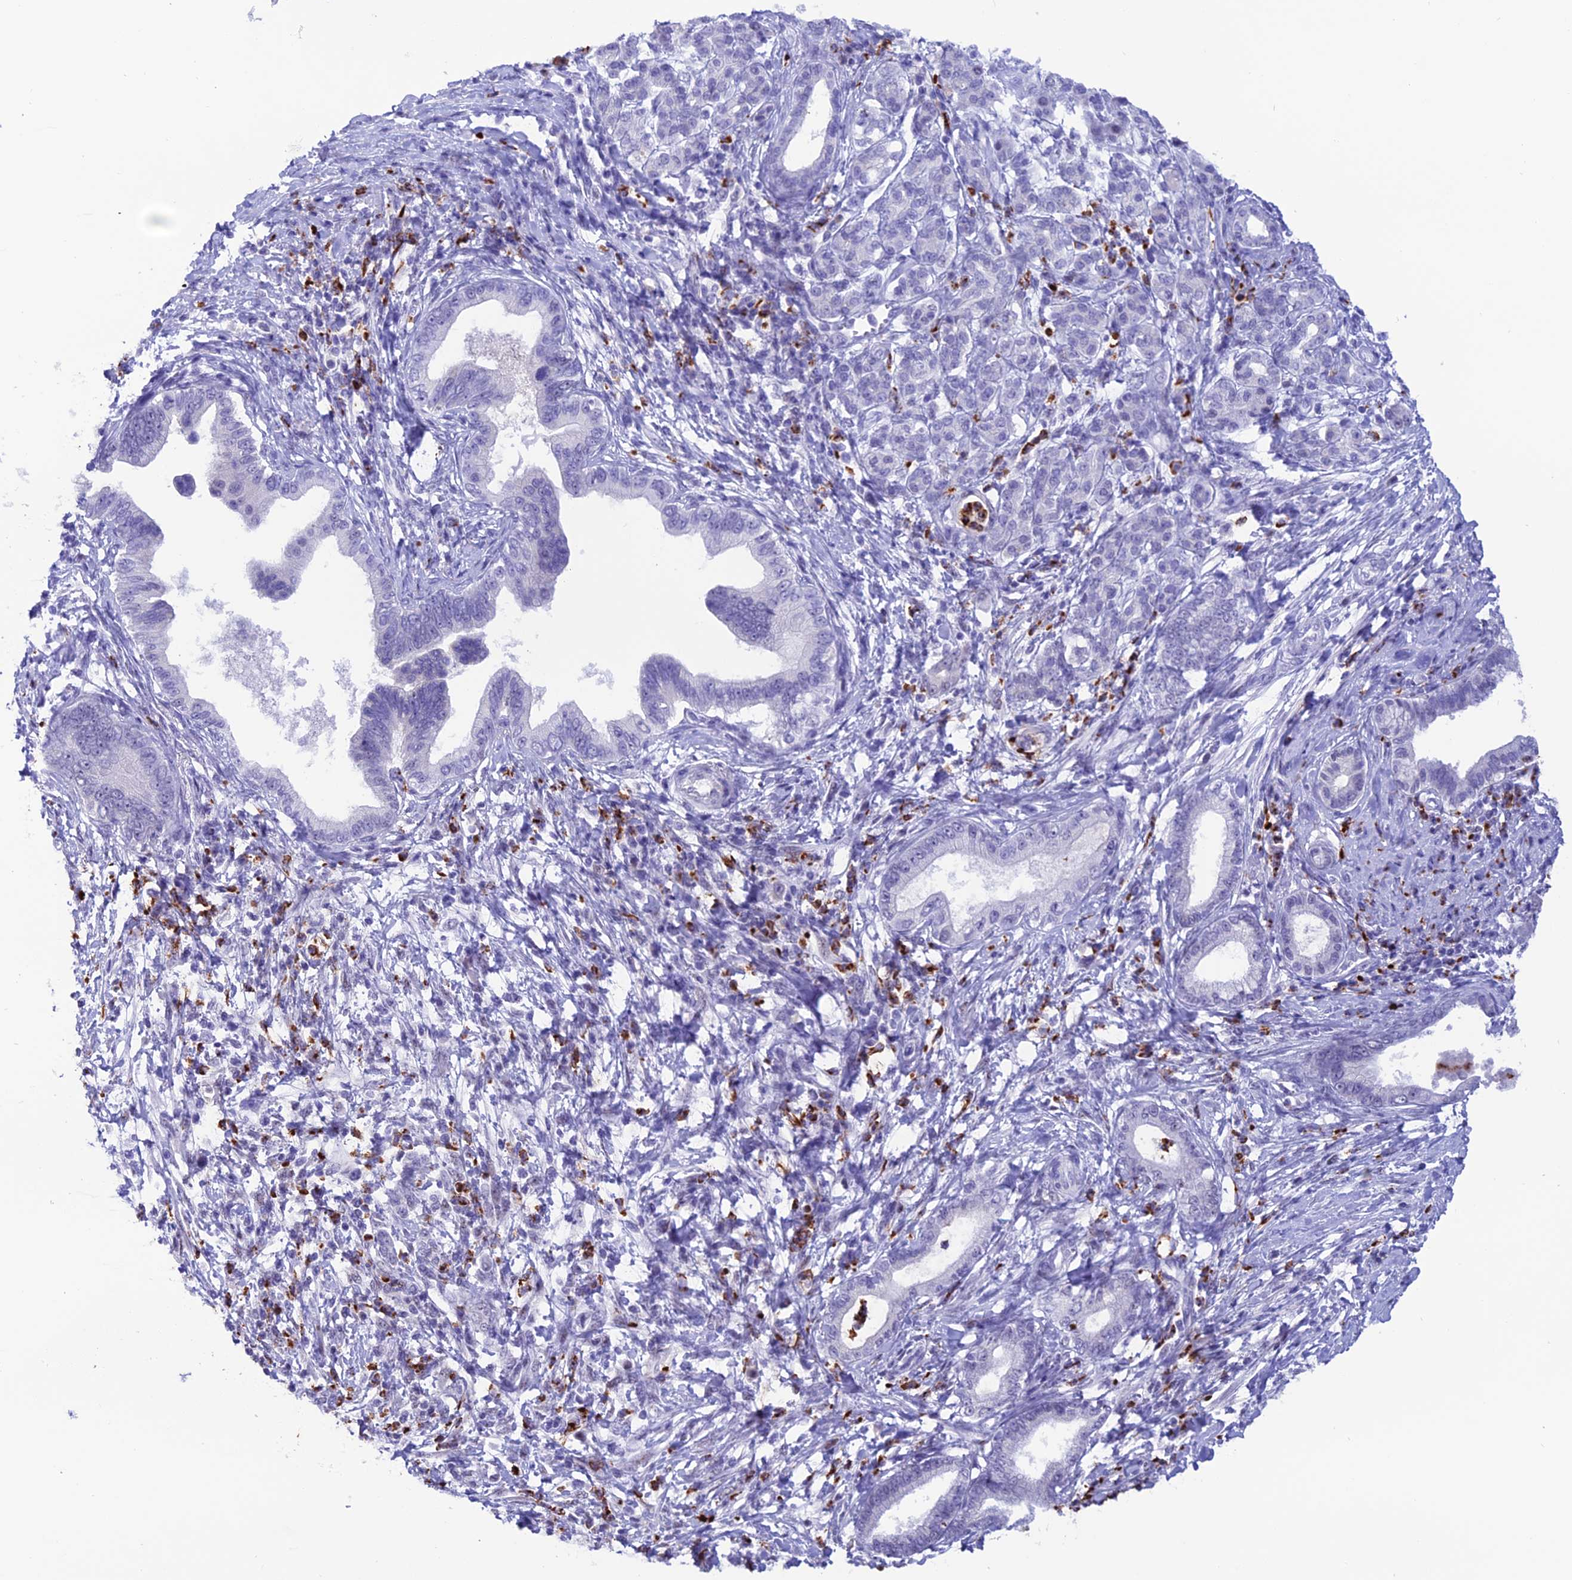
{"staining": {"intensity": "negative", "quantity": "none", "location": "none"}, "tissue": "pancreatic cancer", "cell_type": "Tumor cells", "image_type": "cancer", "snomed": [{"axis": "morphology", "description": "Normal tissue, NOS"}, {"axis": "morphology", "description": "Adenocarcinoma, NOS"}, {"axis": "topography", "description": "Pancreas"}], "caption": "Tumor cells are negative for brown protein staining in pancreatic adenocarcinoma.", "gene": "MFSD2B", "patient": {"sex": "female", "age": 55}}